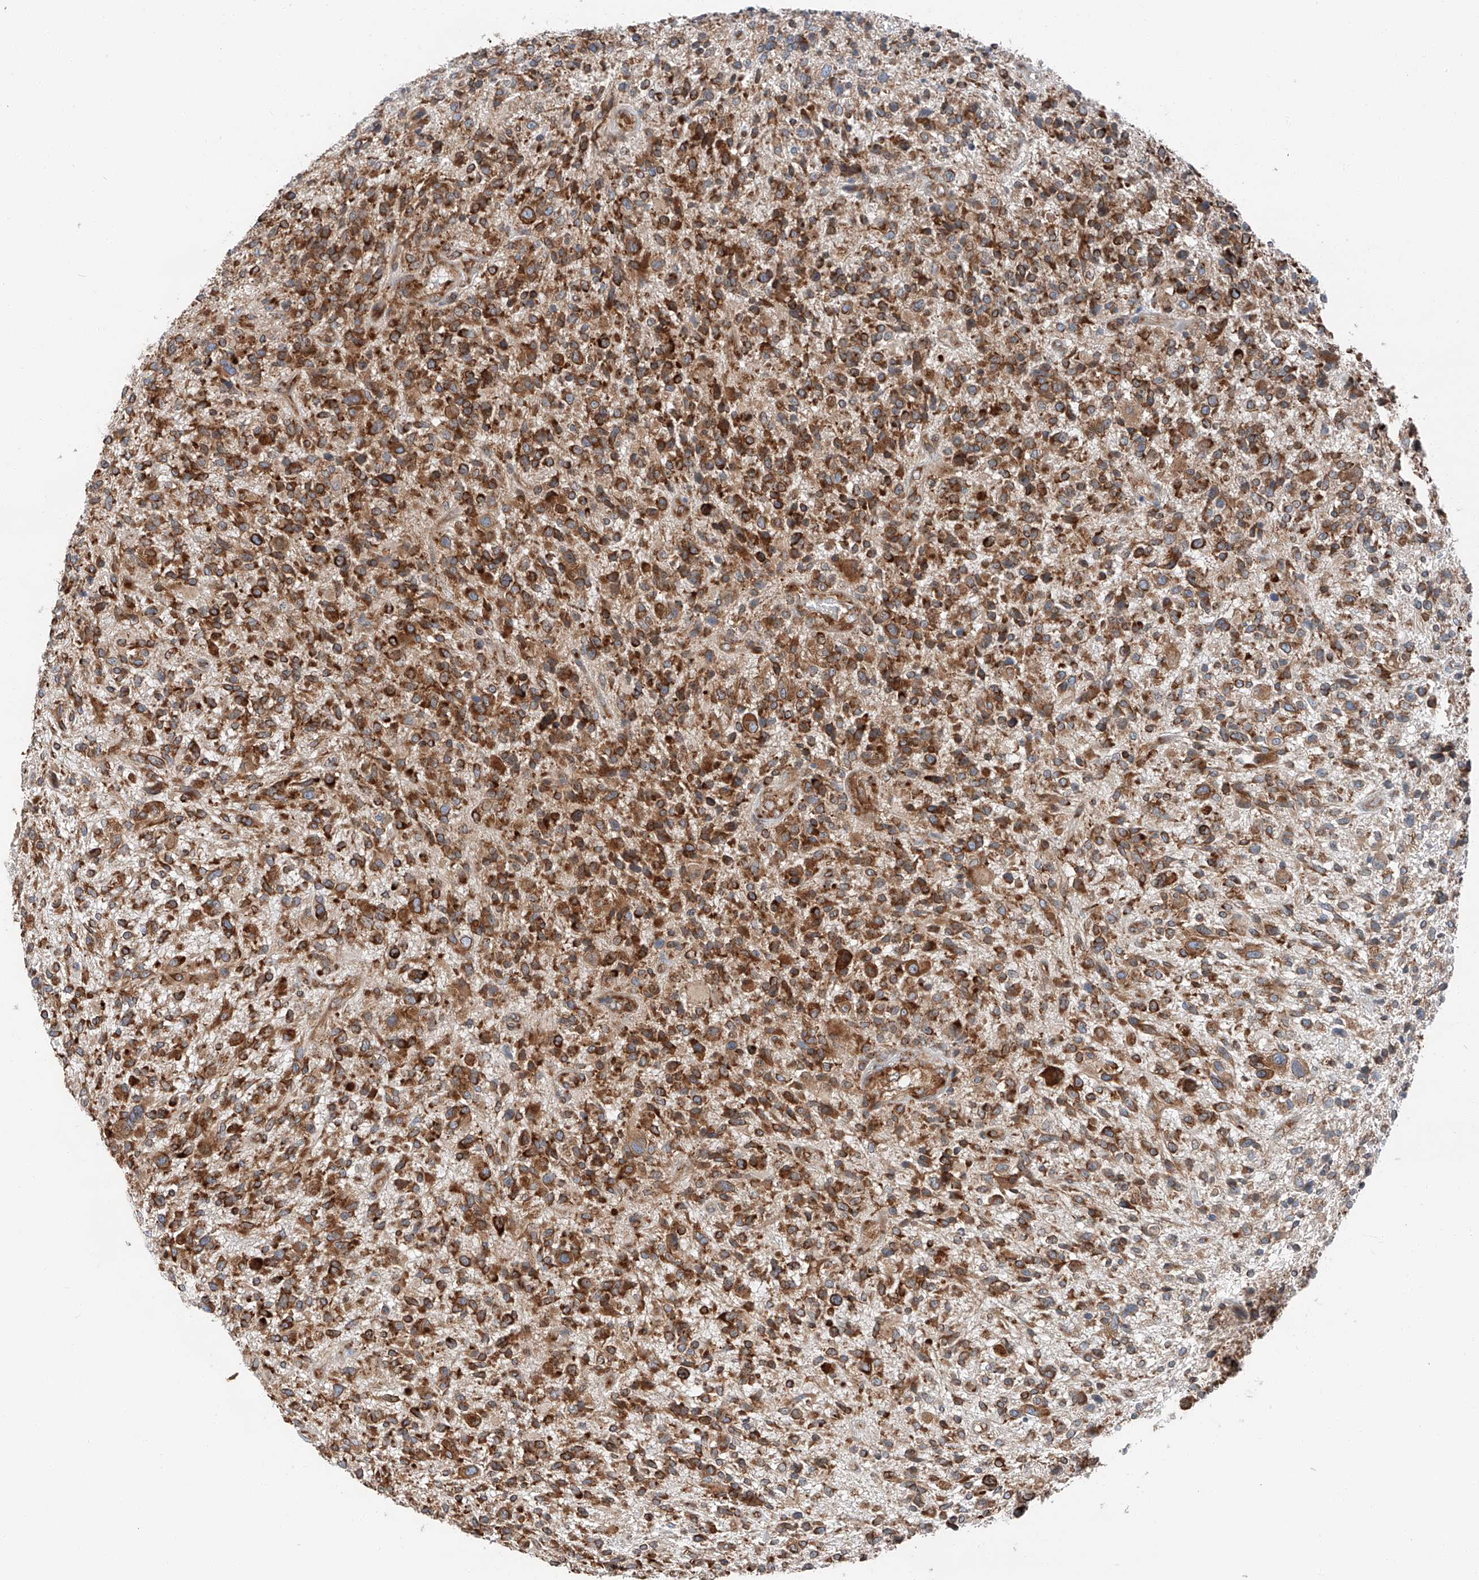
{"staining": {"intensity": "strong", "quantity": "25%-75%", "location": "cytoplasmic/membranous"}, "tissue": "glioma", "cell_type": "Tumor cells", "image_type": "cancer", "snomed": [{"axis": "morphology", "description": "Glioma, malignant, High grade"}, {"axis": "topography", "description": "Brain"}], "caption": "High-grade glioma (malignant) stained for a protein shows strong cytoplasmic/membranous positivity in tumor cells.", "gene": "ZC3H15", "patient": {"sex": "male", "age": 47}}